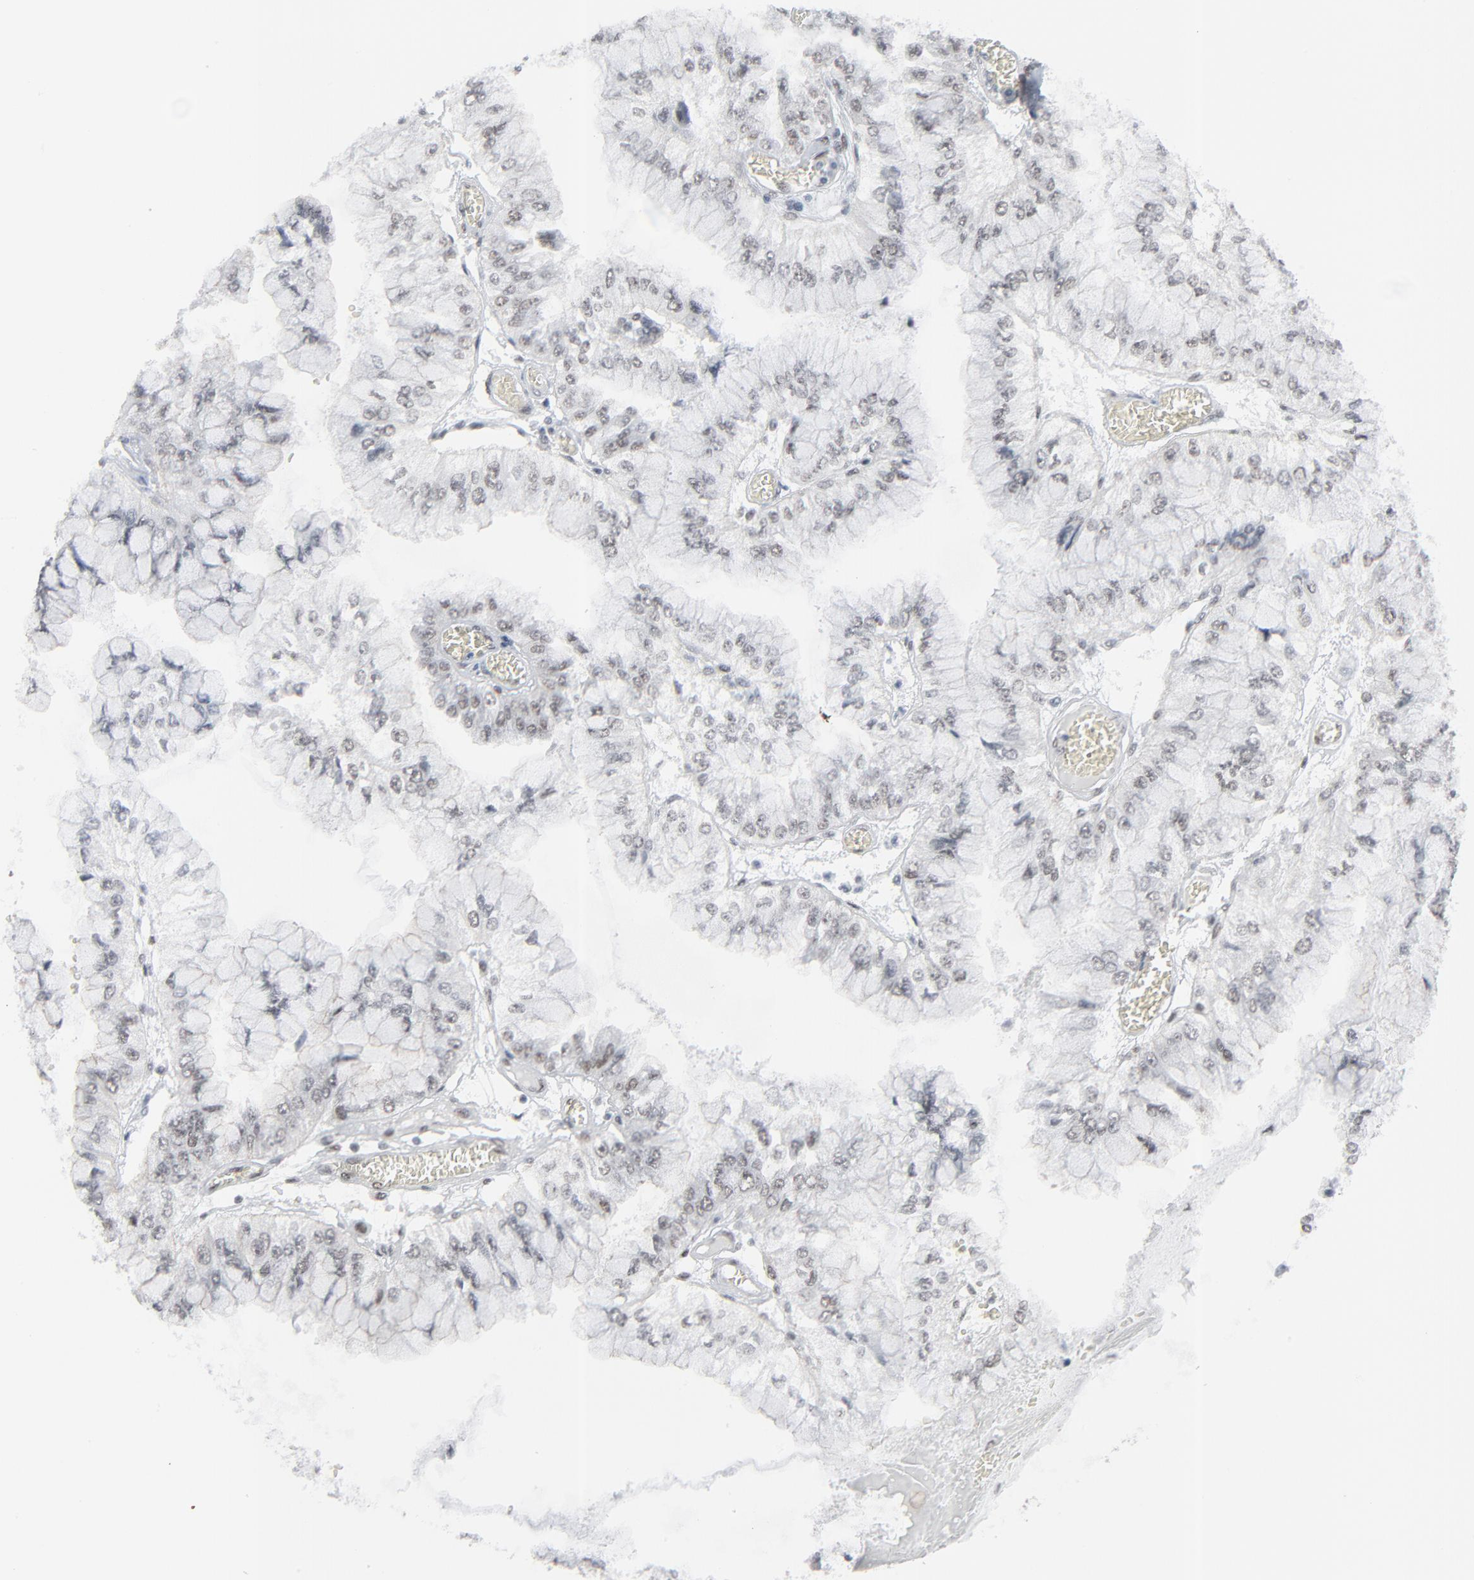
{"staining": {"intensity": "weak", "quantity": "<25%", "location": "nuclear"}, "tissue": "liver cancer", "cell_type": "Tumor cells", "image_type": "cancer", "snomed": [{"axis": "morphology", "description": "Cholangiocarcinoma"}, {"axis": "topography", "description": "Liver"}], "caption": "Immunohistochemistry (IHC) of liver cancer (cholangiocarcinoma) displays no staining in tumor cells.", "gene": "FBXO28", "patient": {"sex": "female", "age": 79}}